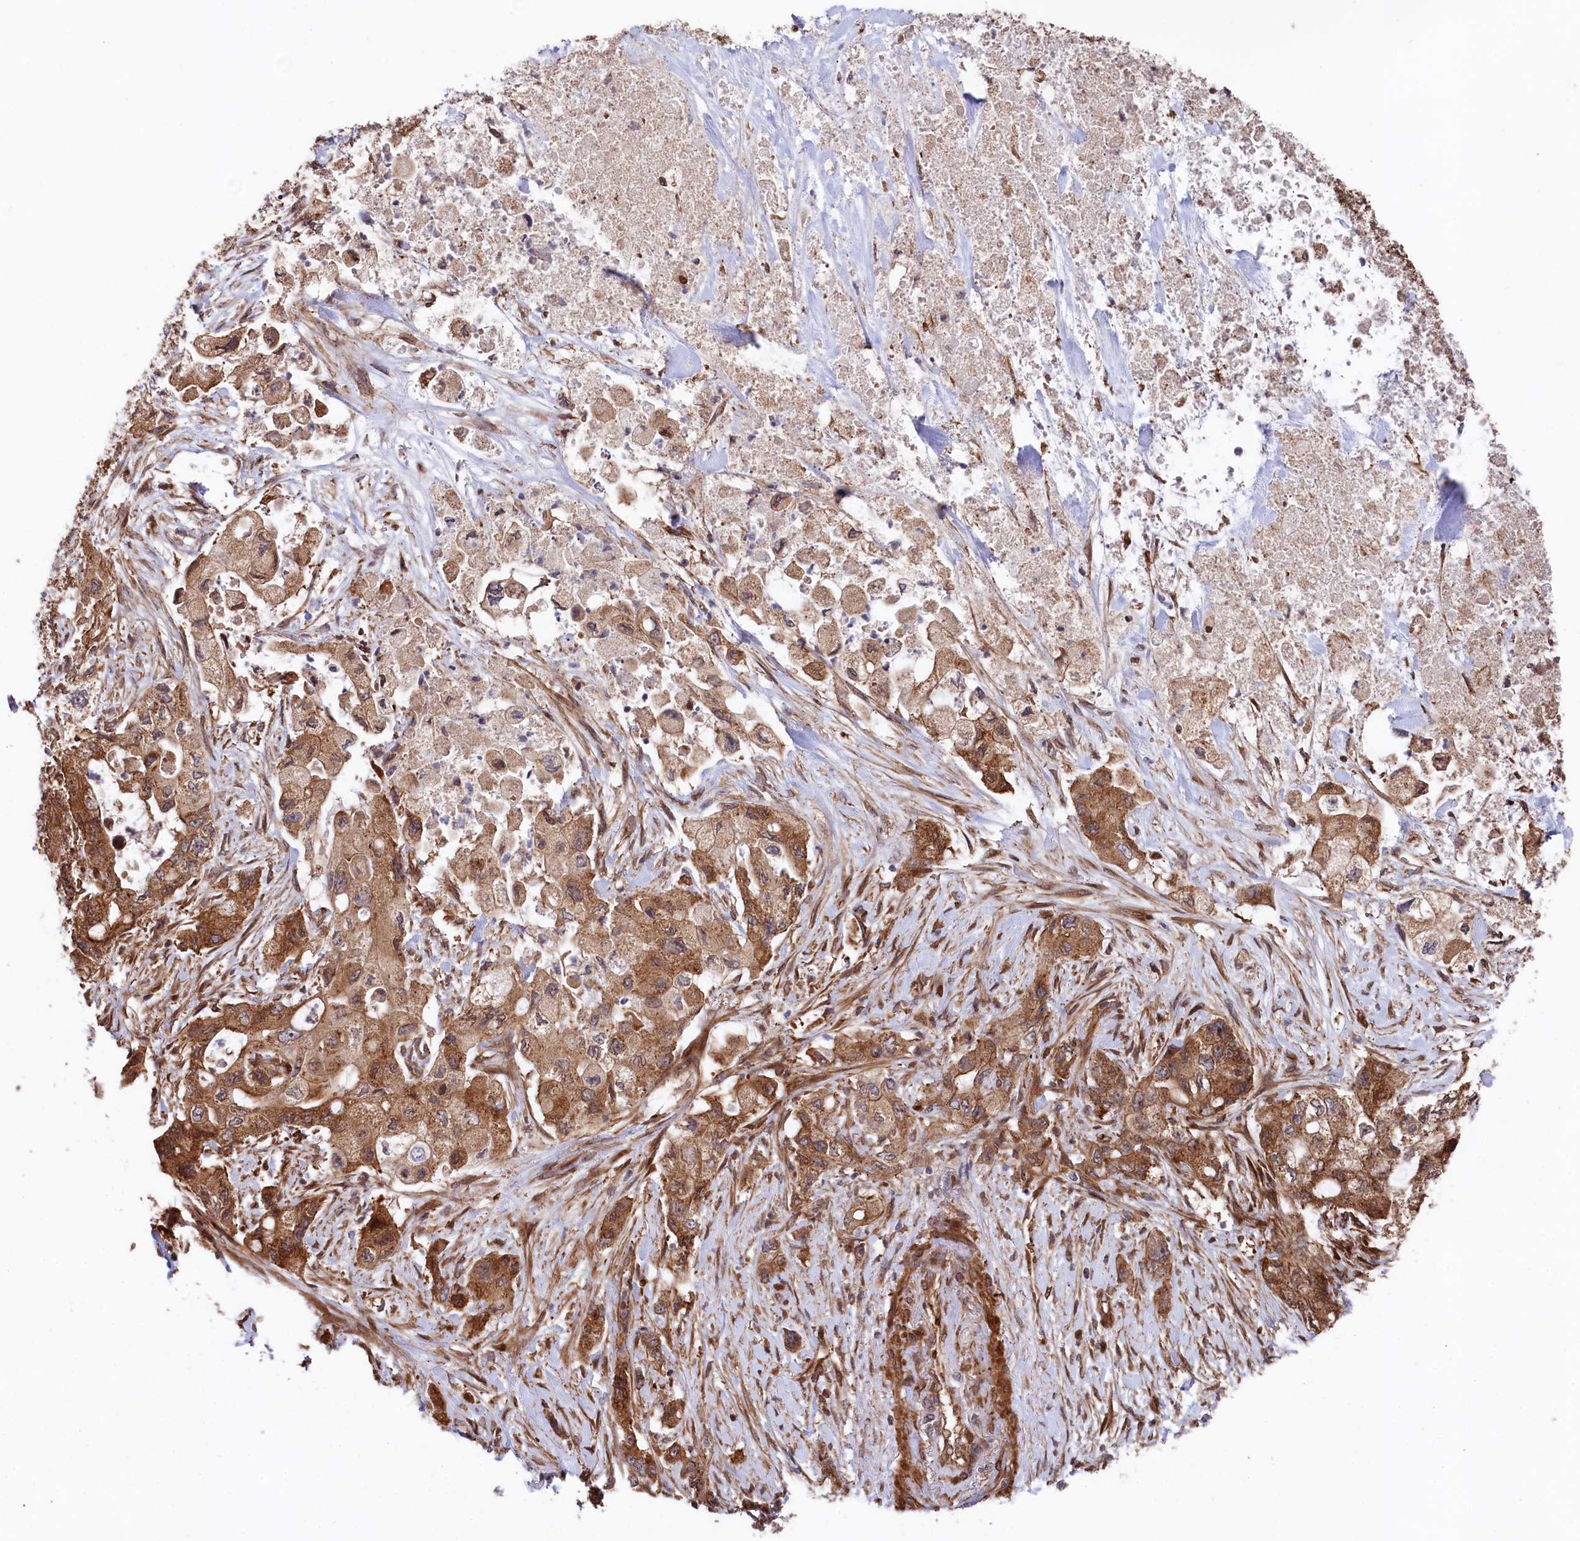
{"staining": {"intensity": "strong", "quantity": ">75%", "location": "cytoplasmic/membranous"}, "tissue": "pancreatic cancer", "cell_type": "Tumor cells", "image_type": "cancer", "snomed": [{"axis": "morphology", "description": "Adenocarcinoma, NOS"}, {"axis": "topography", "description": "Pancreas"}], "caption": "Immunohistochemistry staining of adenocarcinoma (pancreatic), which demonstrates high levels of strong cytoplasmic/membranous staining in approximately >75% of tumor cells indicating strong cytoplasmic/membranous protein positivity. The staining was performed using DAB (3,3'-diaminobenzidine) (brown) for protein detection and nuclei were counterstained in hematoxylin (blue).", "gene": "TNKS1BP1", "patient": {"sex": "female", "age": 73}}